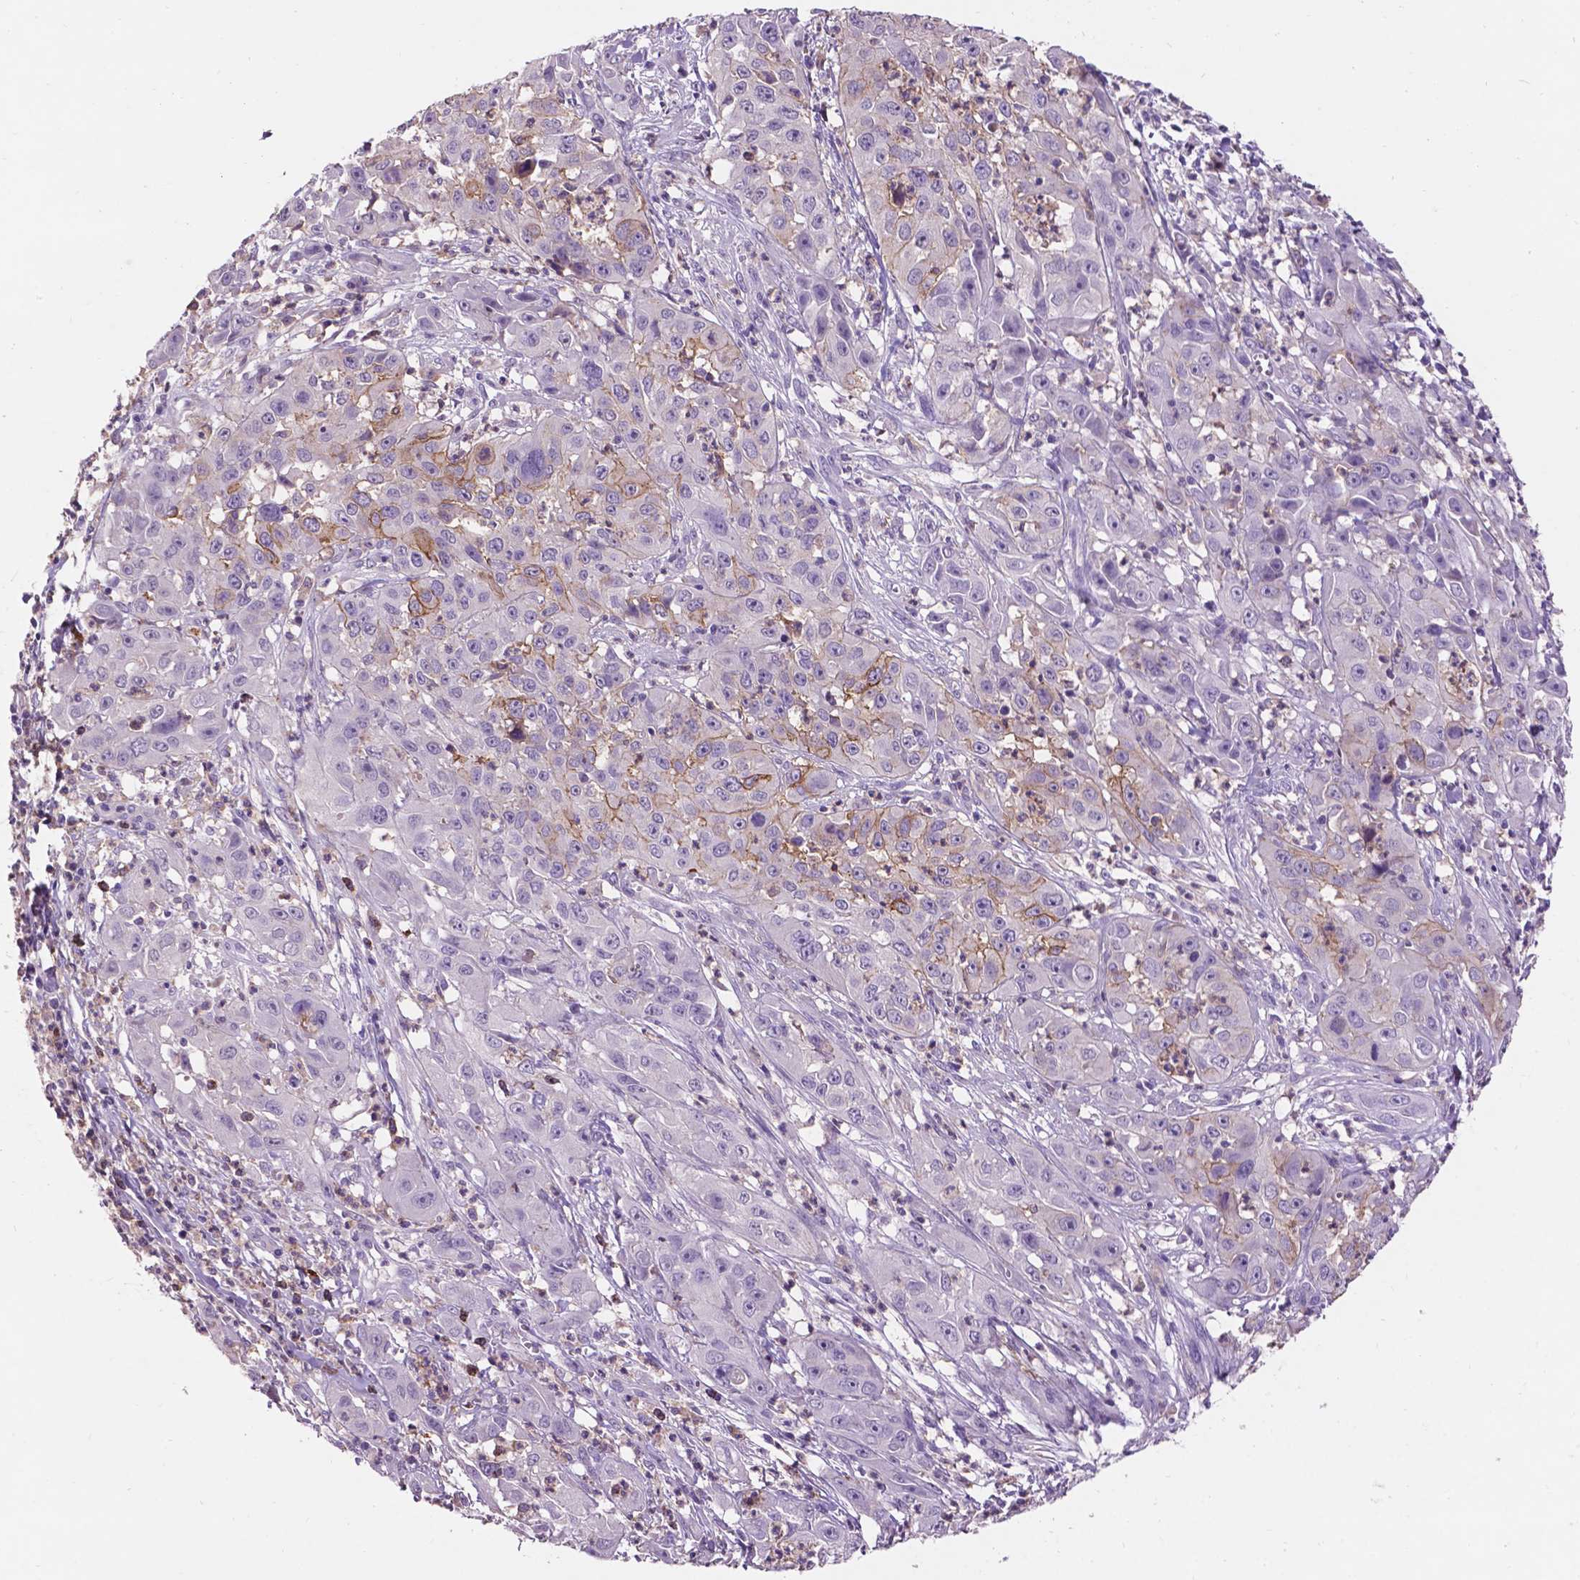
{"staining": {"intensity": "weak", "quantity": "<25%", "location": "cytoplasmic/membranous"}, "tissue": "cervical cancer", "cell_type": "Tumor cells", "image_type": "cancer", "snomed": [{"axis": "morphology", "description": "Squamous cell carcinoma, NOS"}, {"axis": "topography", "description": "Cervix"}], "caption": "High magnification brightfield microscopy of cervical cancer stained with DAB (3,3'-diaminobenzidine) (brown) and counterstained with hematoxylin (blue): tumor cells show no significant staining.", "gene": "PLSCR1", "patient": {"sex": "female", "age": 32}}